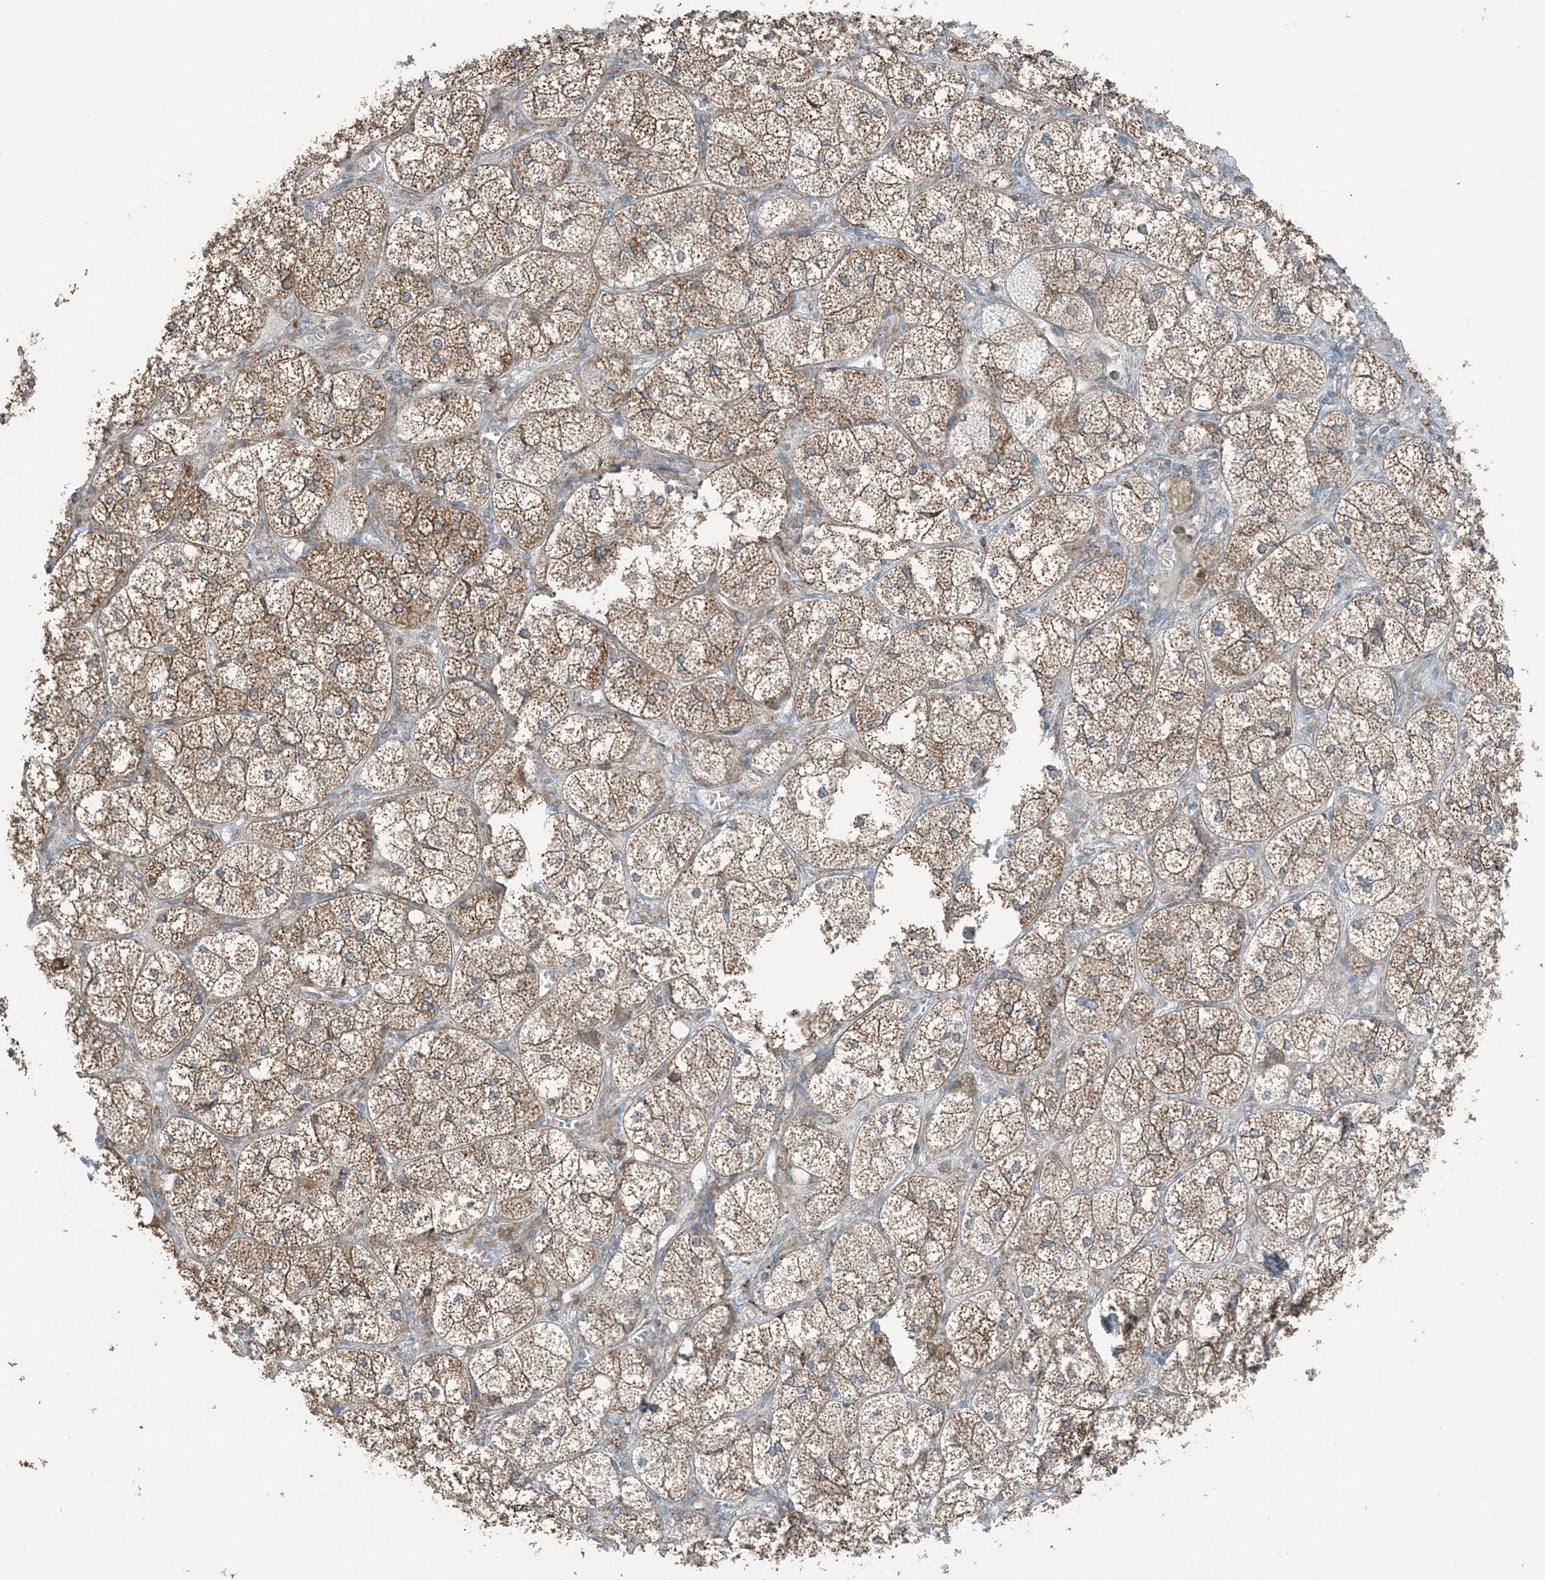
{"staining": {"intensity": "strong", "quantity": "25%-75%", "location": "cytoplasmic/membranous"}, "tissue": "adrenal gland", "cell_type": "Glandular cells", "image_type": "normal", "snomed": [{"axis": "morphology", "description": "Normal tissue, NOS"}, {"axis": "topography", "description": "Adrenal gland"}], "caption": "Protein expression analysis of normal adrenal gland displays strong cytoplasmic/membranous positivity in approximately 25%-75% of glandular cells. The staining was performed using DAB (3,3'-diaminobenzidine) to visualize the protein expression in brown, while the nuclei were stained in blue with hematoxylin (Magnification: 20x).", "gene": "CERKL", "patient": {"sex": "female", "age": 61}}